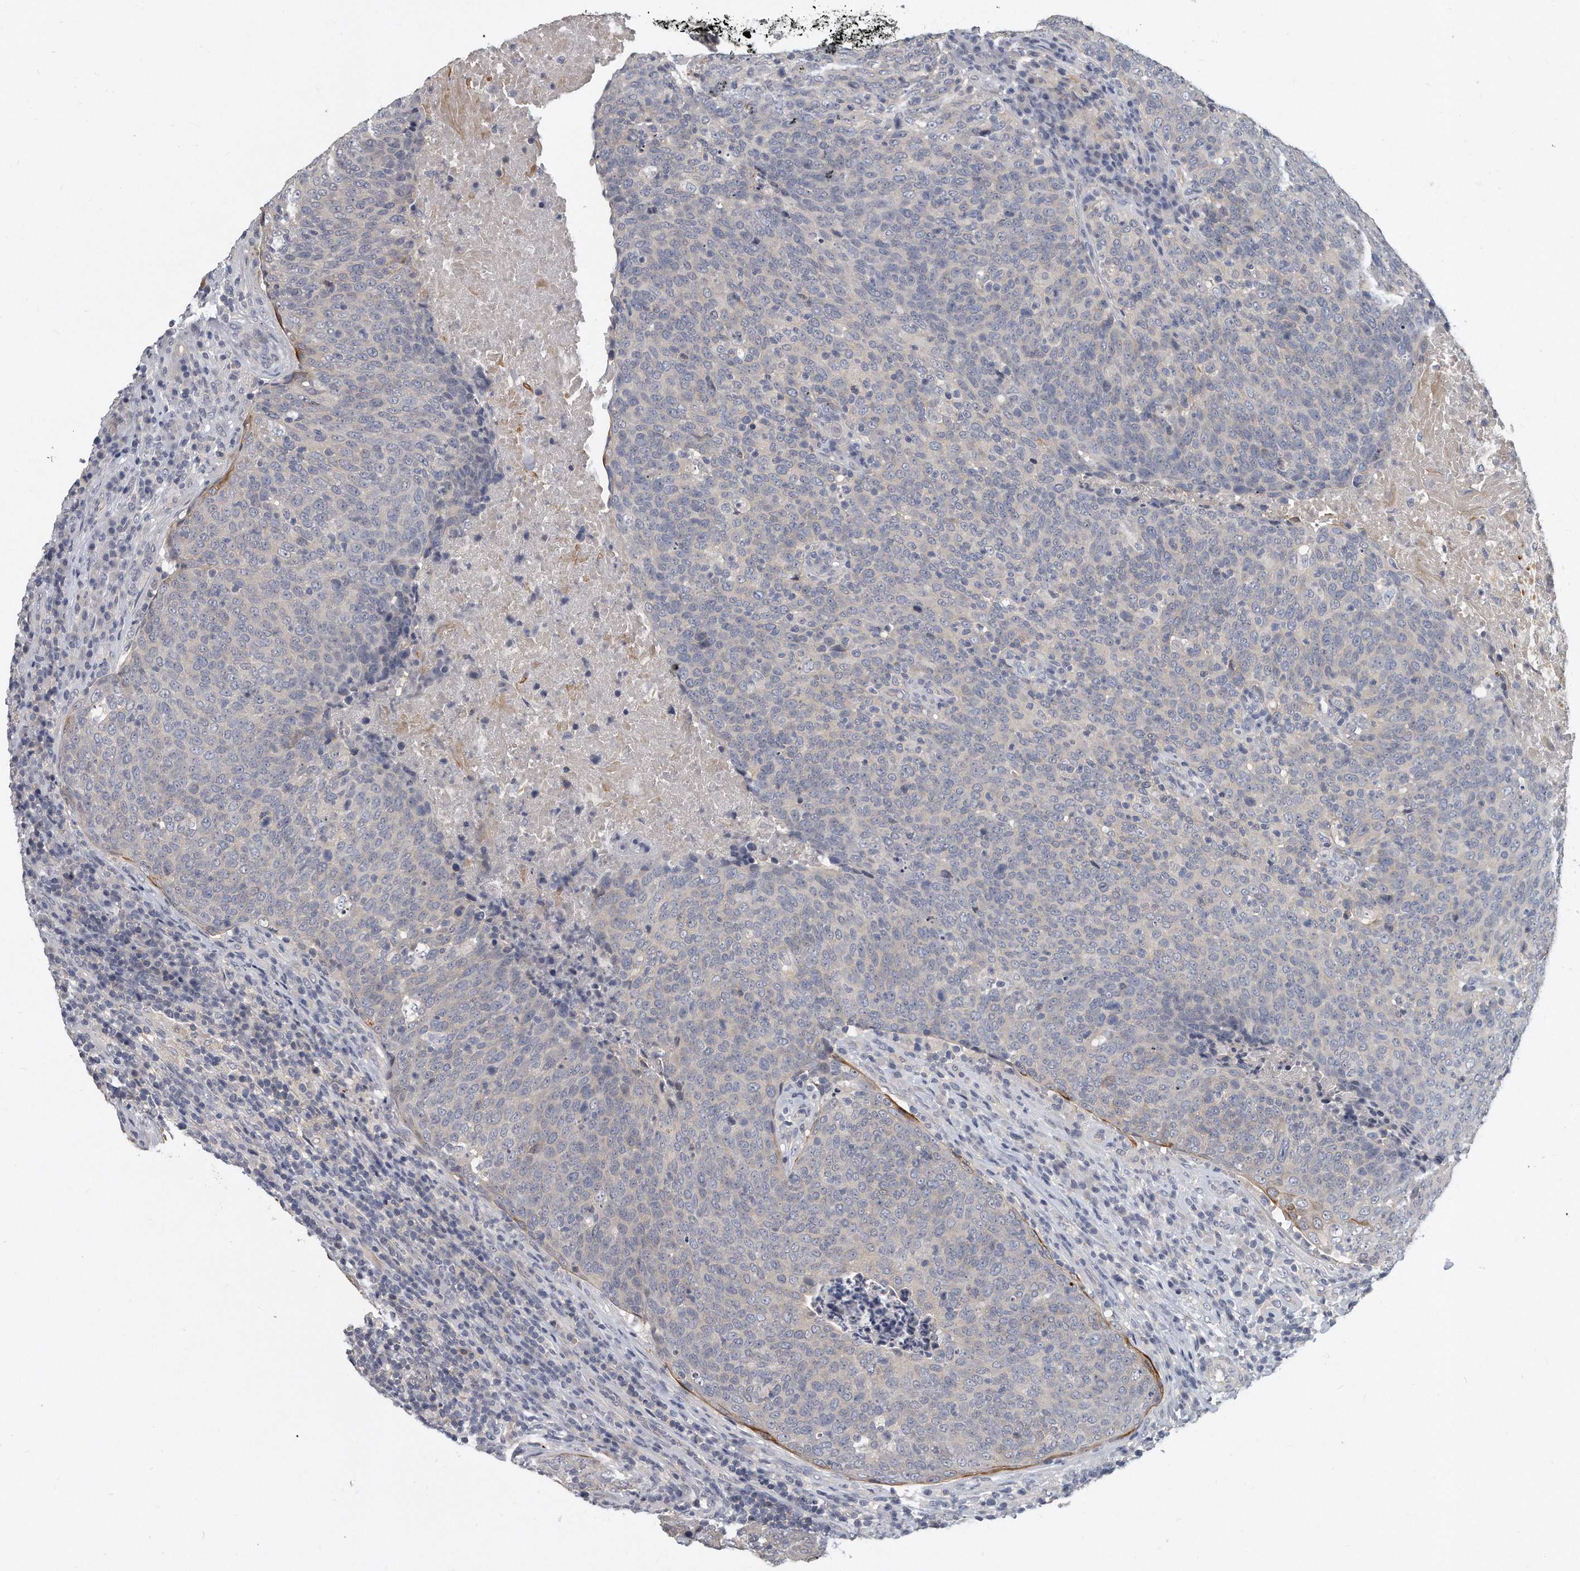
{"staining": {"intensity": "negative", "quantity": "none", "location": "none"}, "tissue": "head and neck cancer", "cell_type": "Tumor cells", "image_type": "cancer", "snomed": [{"axis": "morphology", "description": "Squamous cell carcinoma, NOS"}, {"axis": "morphology", "description": "Squamous cell carcinoma, metastatic, NOS"}, {"axis": "topography", "description": "Lymph node"}, {"axis": "topography", "description": "Head-Neck"}], "caption": "Immunohistochemistry micrograph of neoplastic tissue: metastatic squamous cell carcinoma (head and neck) stained with DAB (3,3'-diaminobenzidine) exhibits no significant protein expression in tumor cells.", "gene": "KLHL7", "patient": {"sex": "male", "age": 62}}